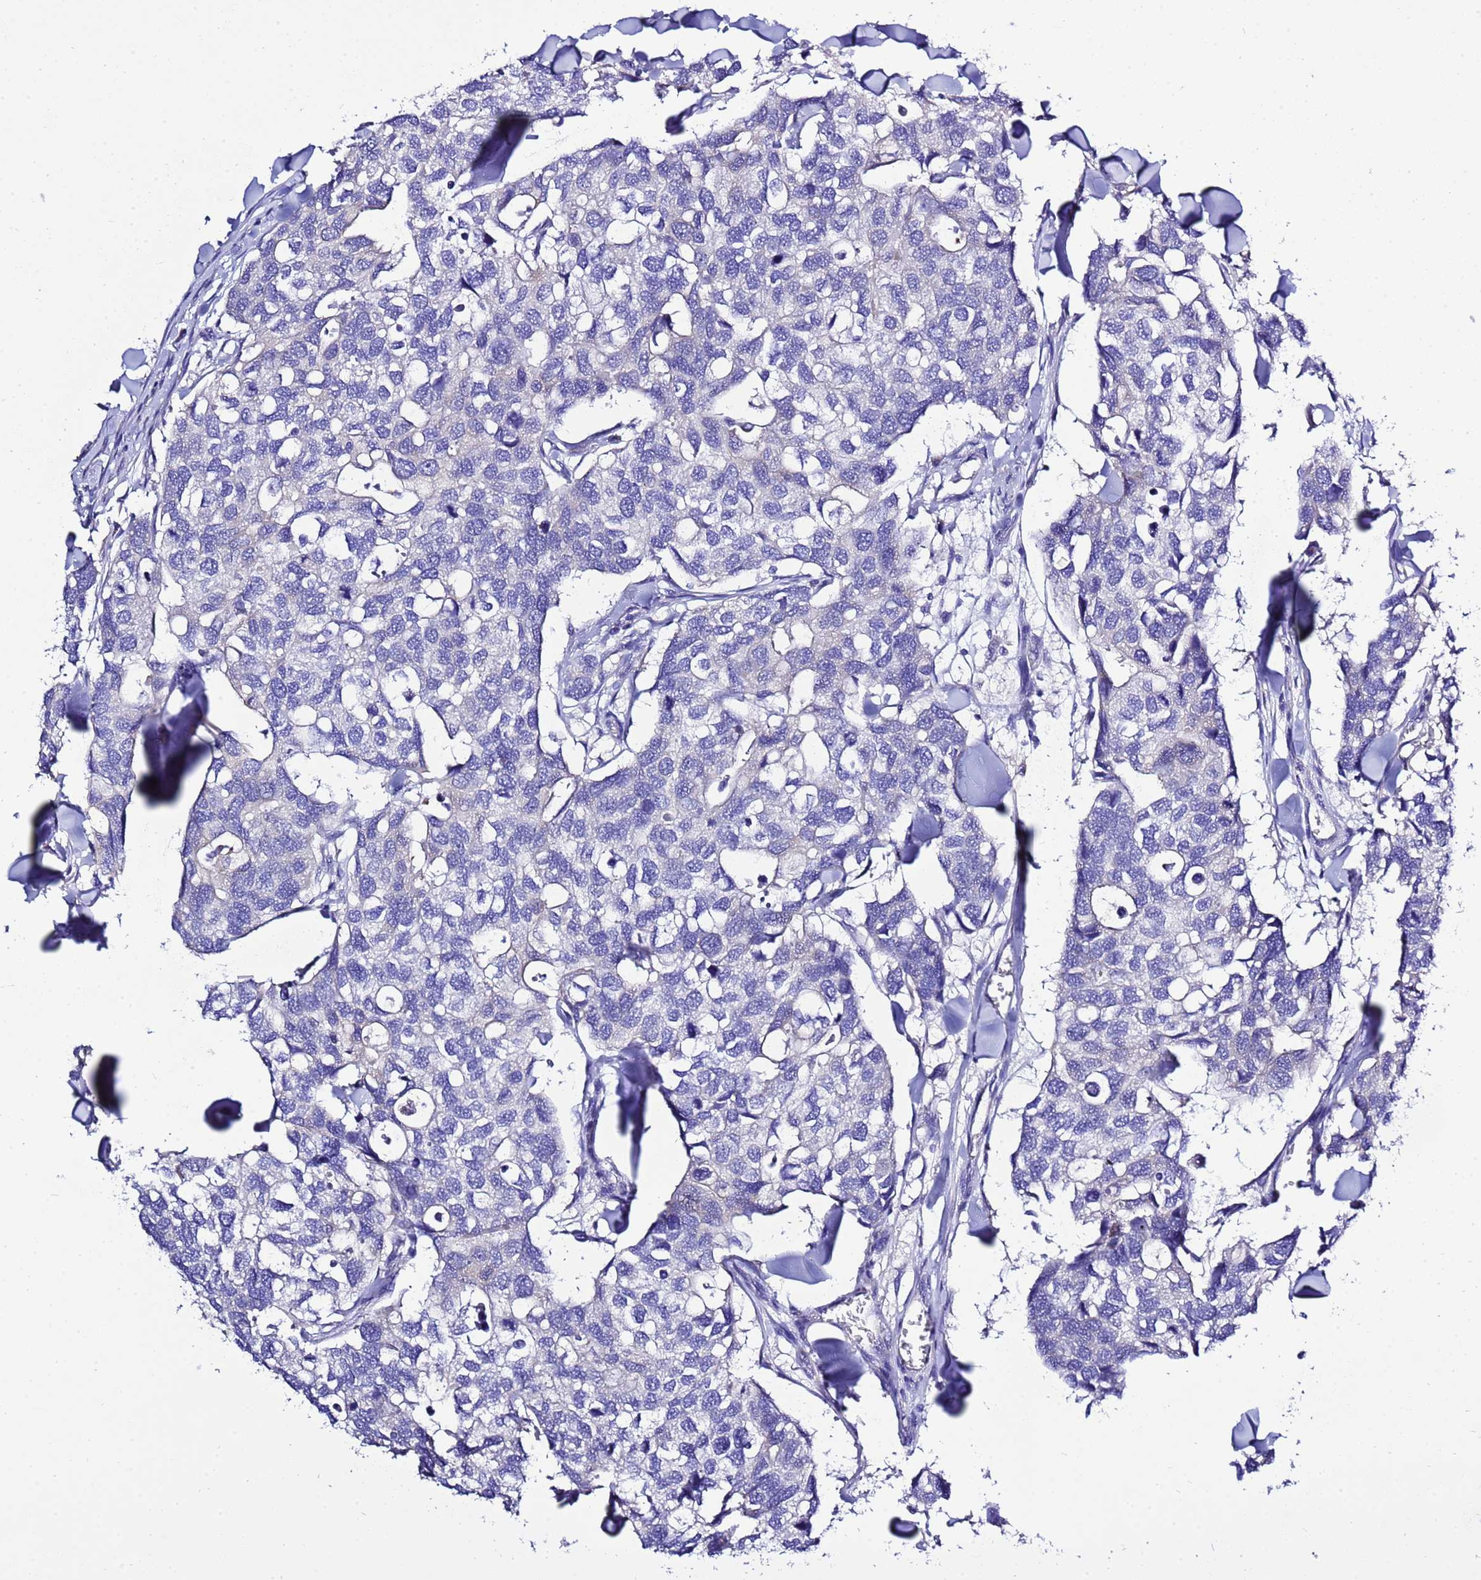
{"staining": {"intensity": "negative", "quantity": "none", "location": "none"}, "tissue": "breast cancer", "cell_type": "Tumor cells", "image_type": "cancer", "snomed": [{"axis": "morphology", "description": "Duct carcinoma"}, {"axis": "topography", "description": "Breast"}], "caption": "High magnification brightfield microscopy of breast cancer stained with DAB (brown) and counterstained with hematoxylin (blue): tumor cells show no significant expression.", "gene": "KICS2", "patient": {"sex": "female", "age": 83}}